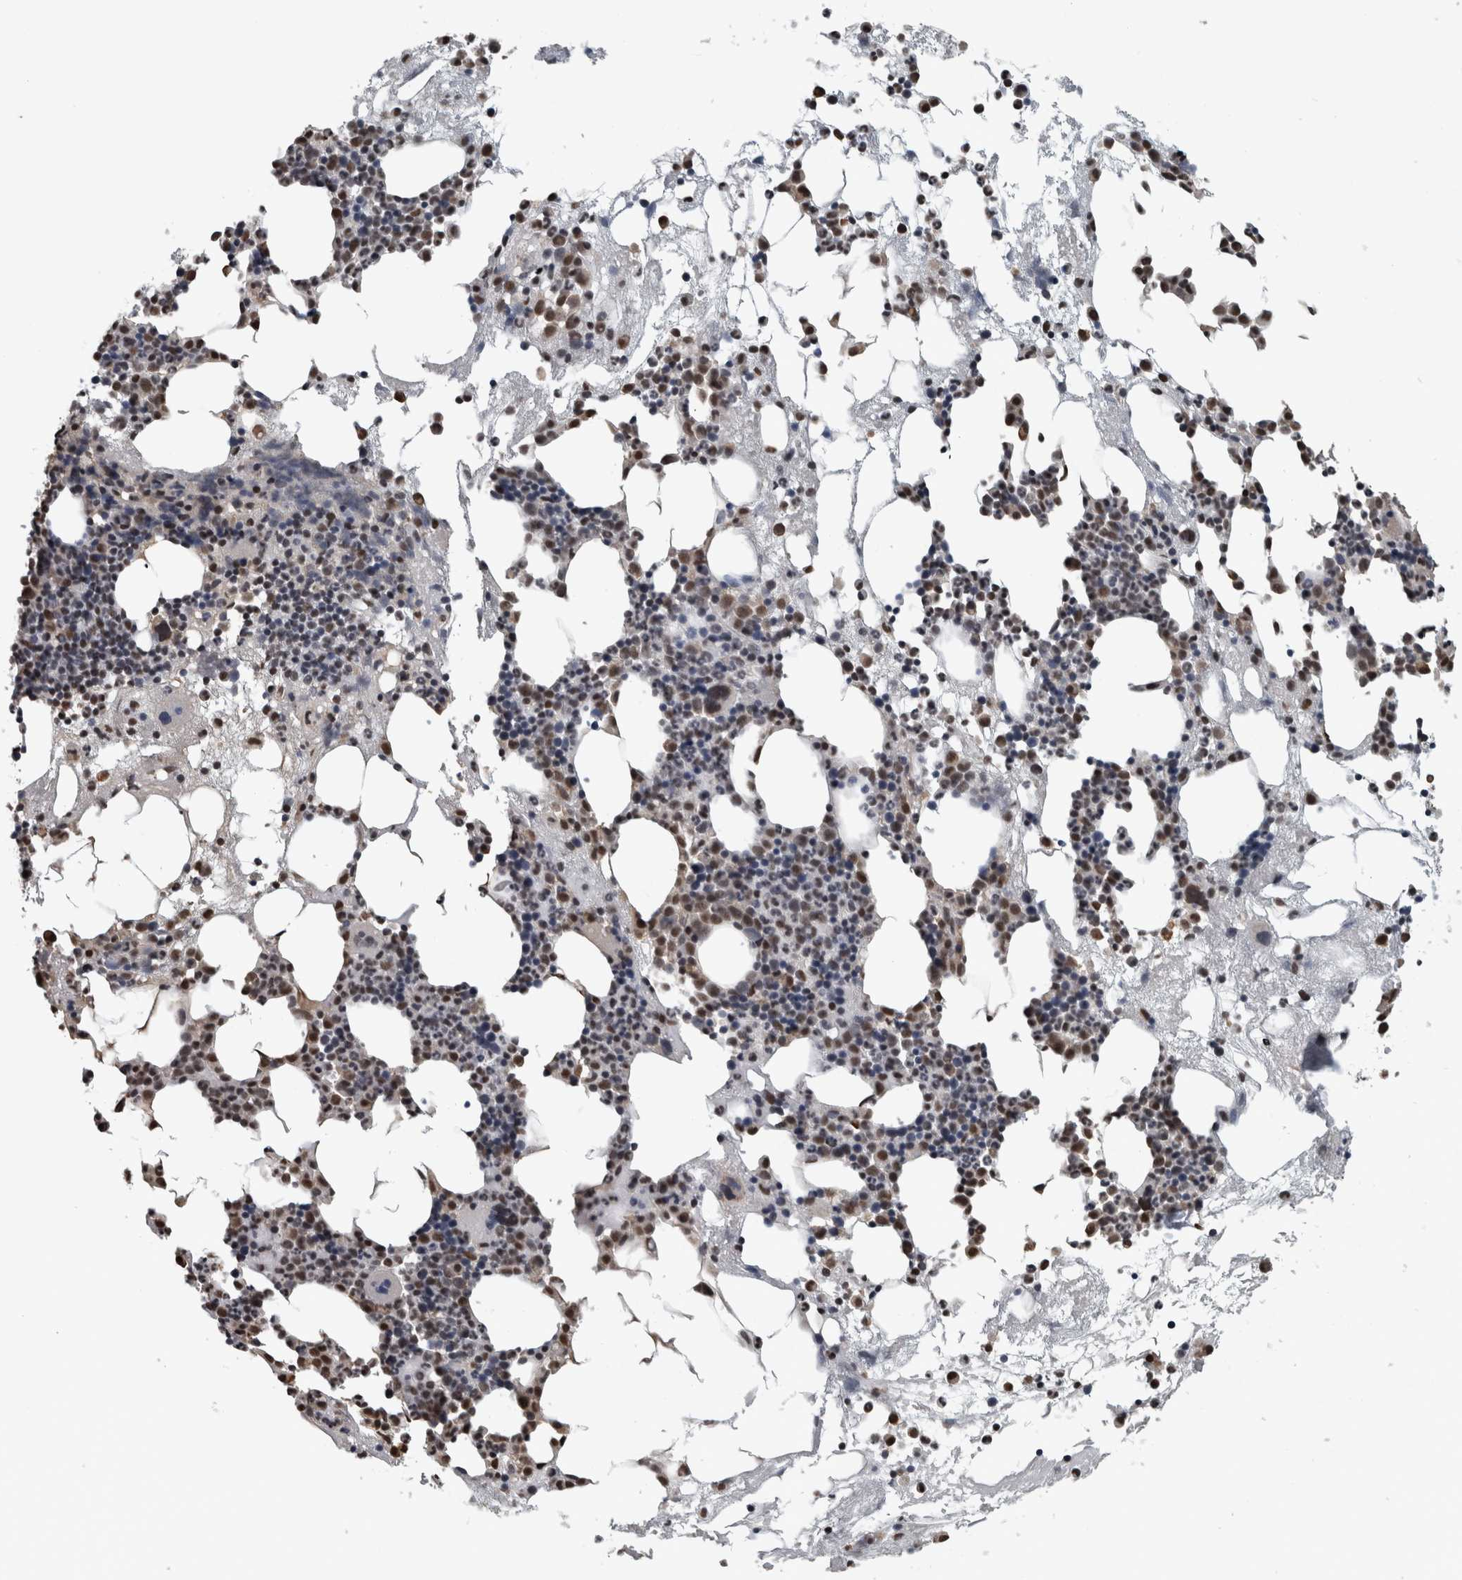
{"staining": {"intensity": "strong", "quantity": "25%-75%", "location": "nuclear"}, "tissue": "bone marrow", "cell_type": "Hematopoietic cells", "image_type": "normal", "snomed": [{"axis": "morphology", "description": "Normal tissue, NOS"}, {"axis": "morphology", "description": "Inflammation, NOS"}, {"axis": "topography", "description": "Bone marrow"}], "caption": "Protein expression analysis of benign bone marrow reveals strong nuclear expression in about 25%-75% of hematopoietic cells. (brown staining indicates protein expression, while blue staining denotes nuclei).", "gene": "TGS1", "patient": {"sex": "female", "age": 81}}